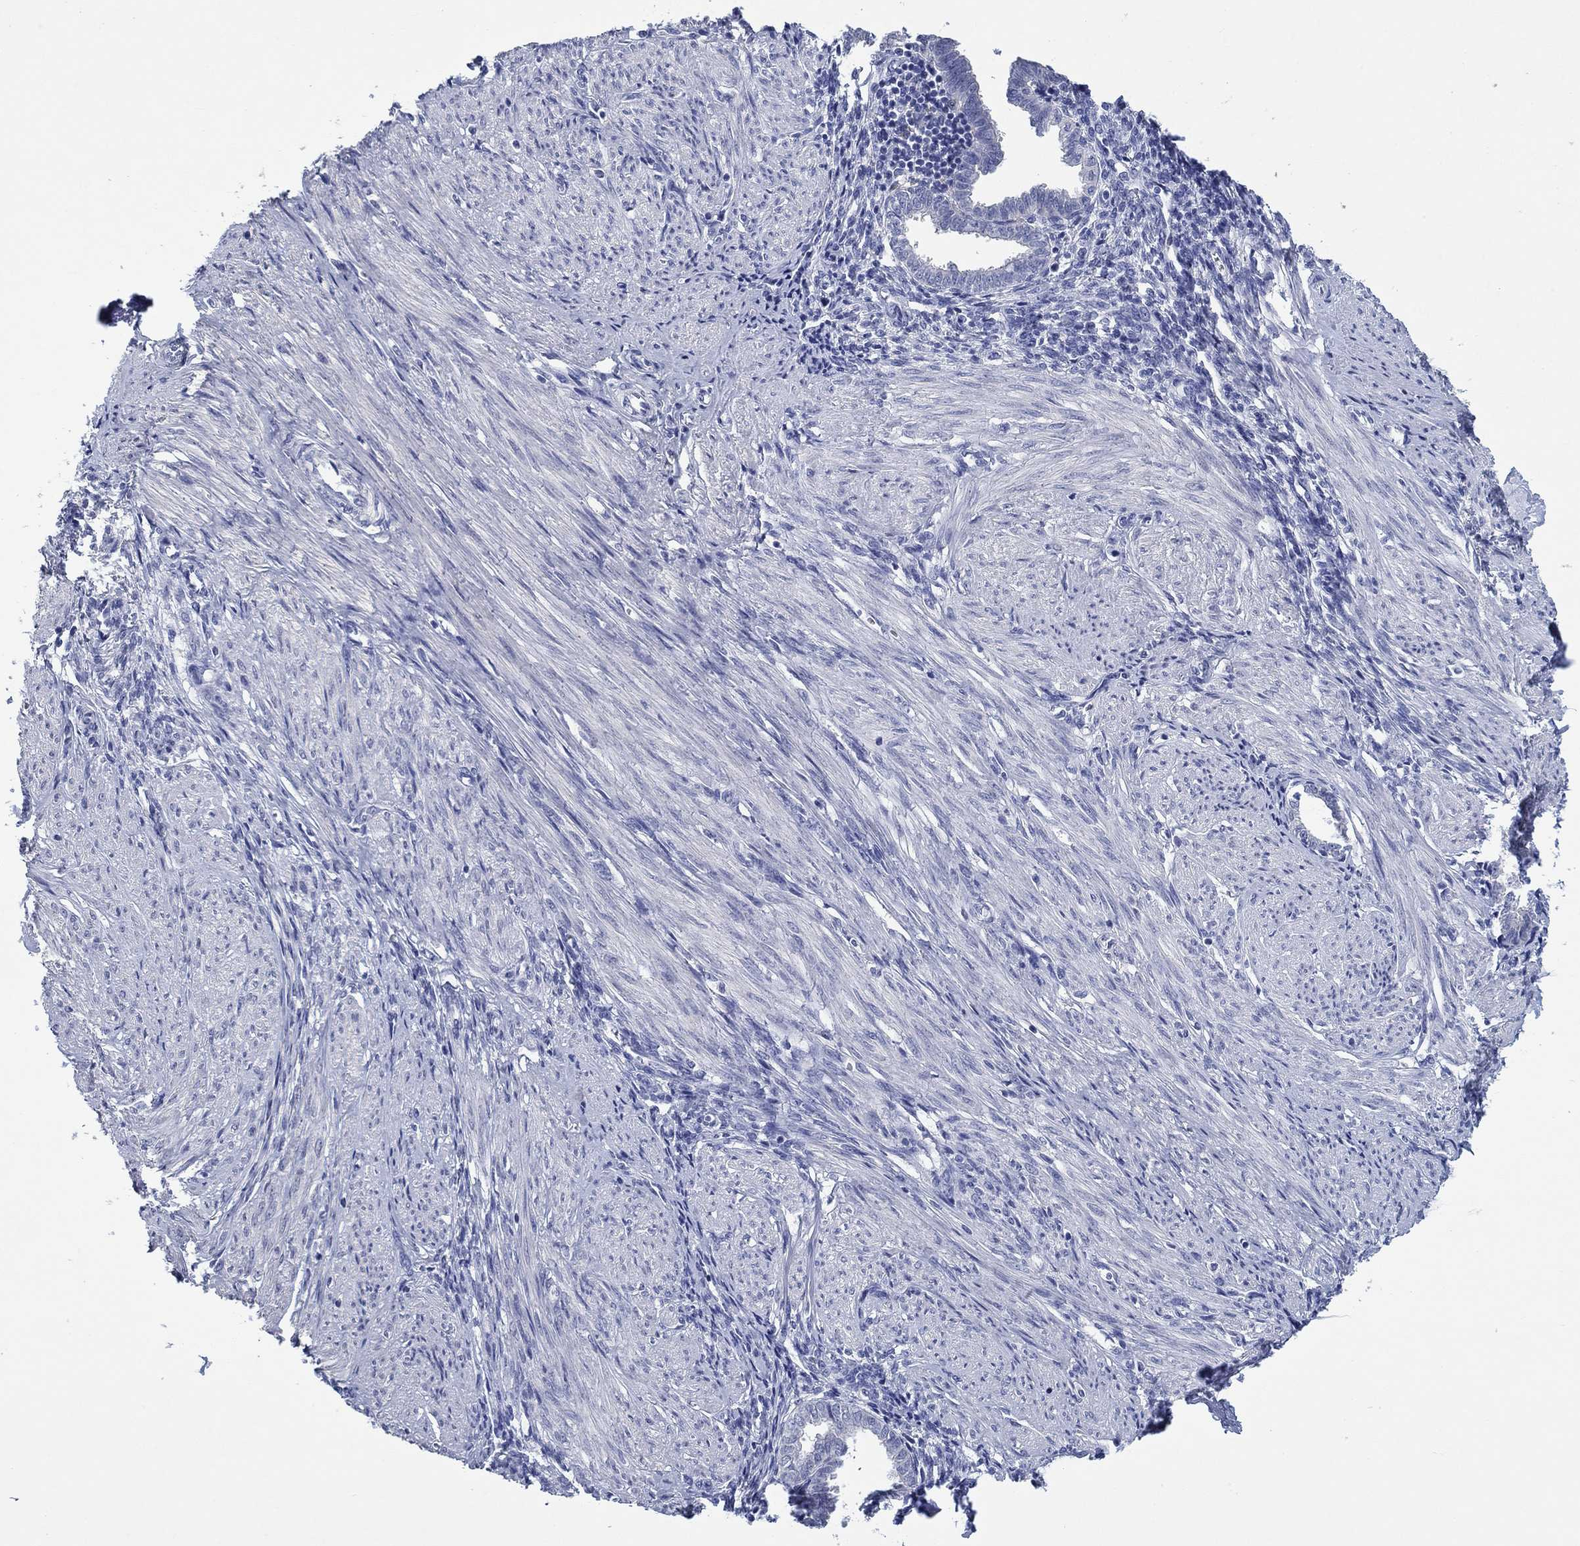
{"staining": {"intensity": "negative", "quantity": "none", "location": "none"}, "tissue": "endometrium", "cell_type": "Cells in endometrial stroma", "image_type": "normal", "snomed": [{"axis": "morphology", "description": "Normal tissue, NOS"}, {"axis": "topography", "description": "Endometrium"}], "caption": "An image of human endometrium is negative for staining in cells in endometrial stroma. Nuclei are stained in blue.", "gene": "HDC", "patient": {"sex": "female", "age": 37}}